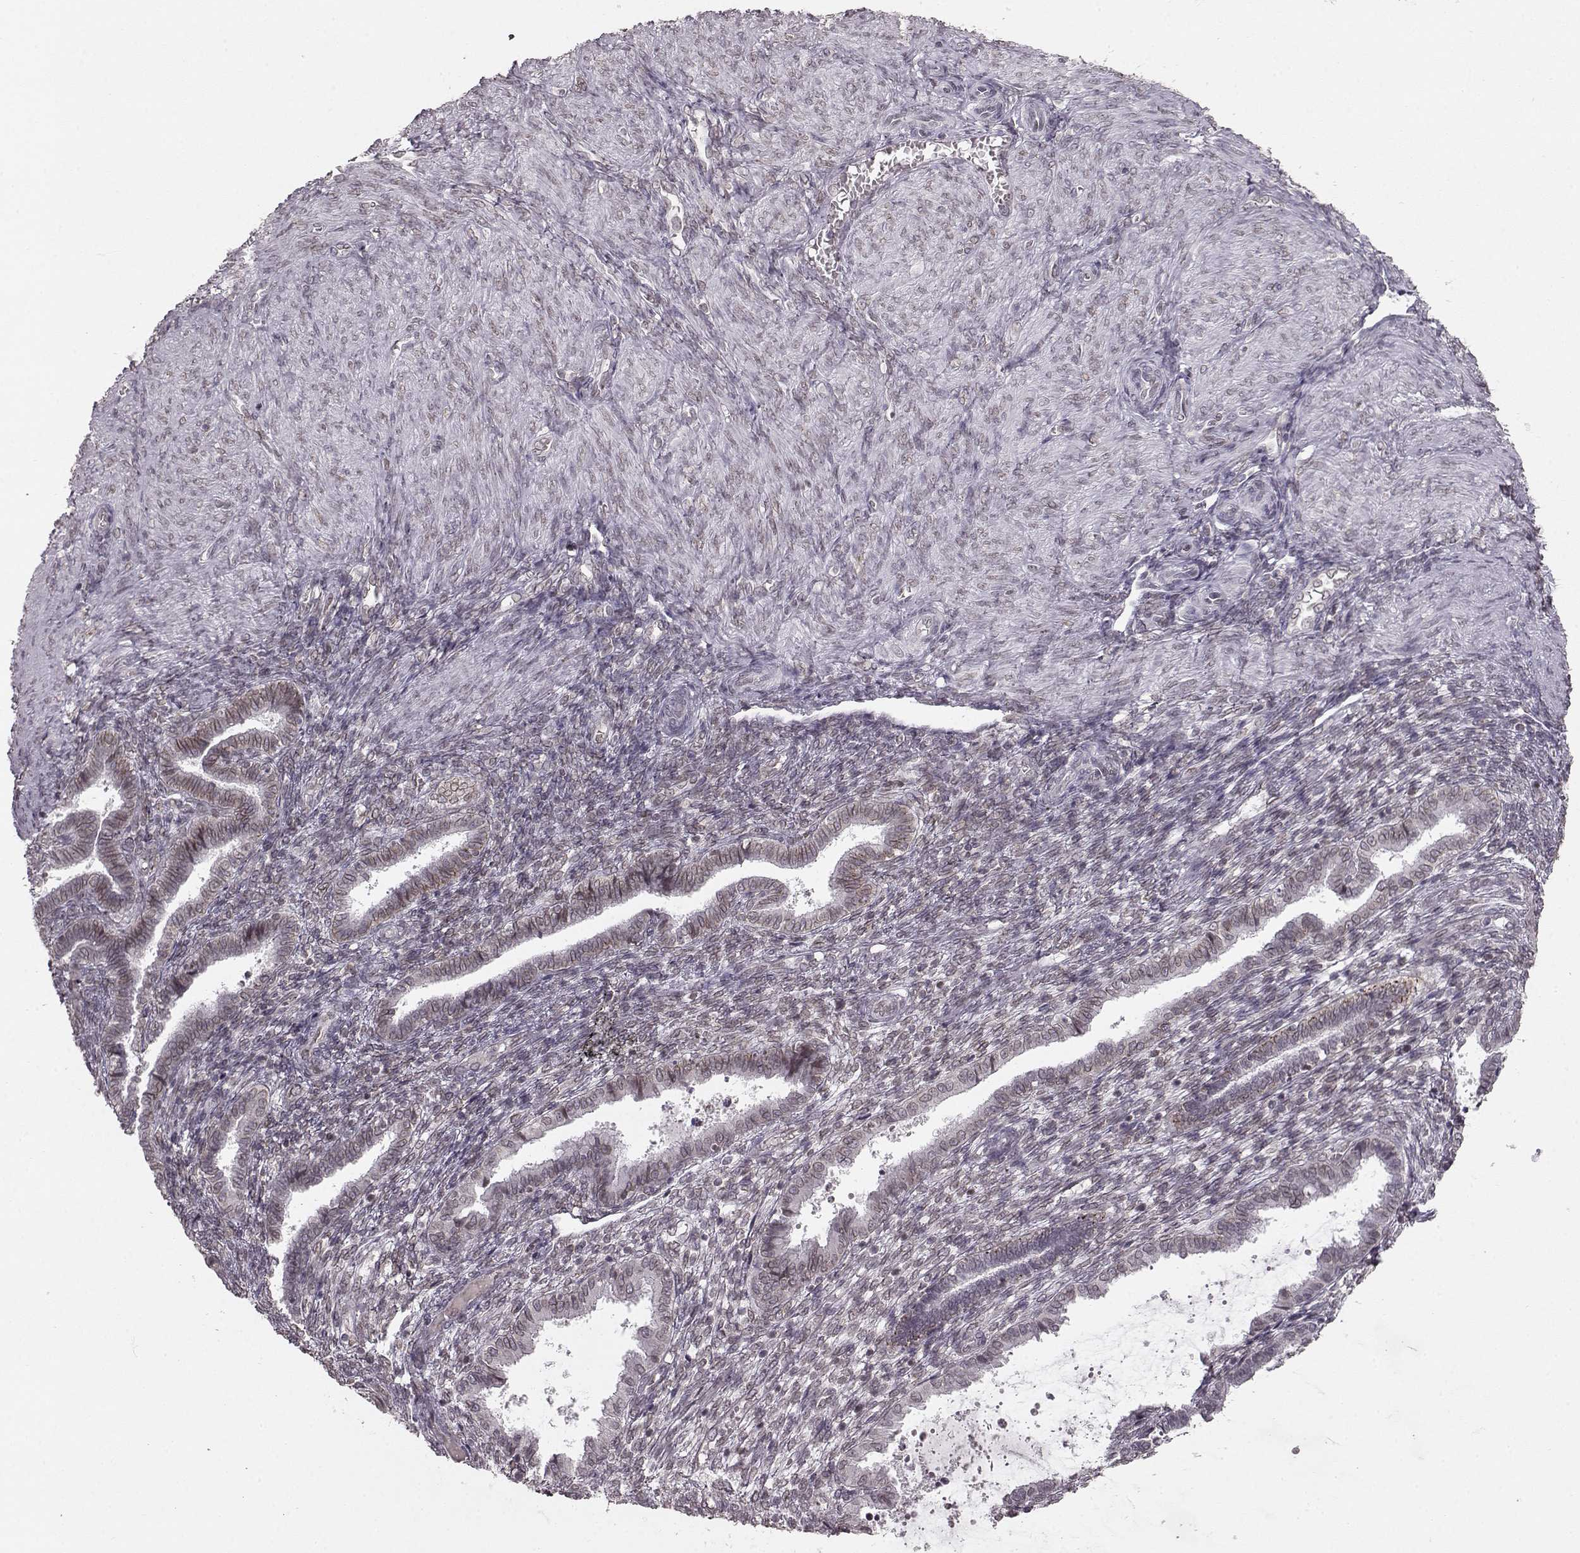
{"staining": {"intensity": "weak", "quantity": "25%-75%", "location": "cytoplasmic/membranous,nuclear"}, "tissue": "endometrium", "cell_type": "Cells in endometrial stroma", "image_type": "normal", "snomed": [{"axis": "morphology", "description": "Normal tissue, NOS"}, {"axis": "topography", "description": "Endometrium"}], "caption": "Endometrium stained with IHC reveals weak cytoplasmic/membranous,nuclear staining in about 25%-75% of cells in endometrial stroma.", "gene": "DCAF12", "patient": {"sex": "female", "age": 43}}